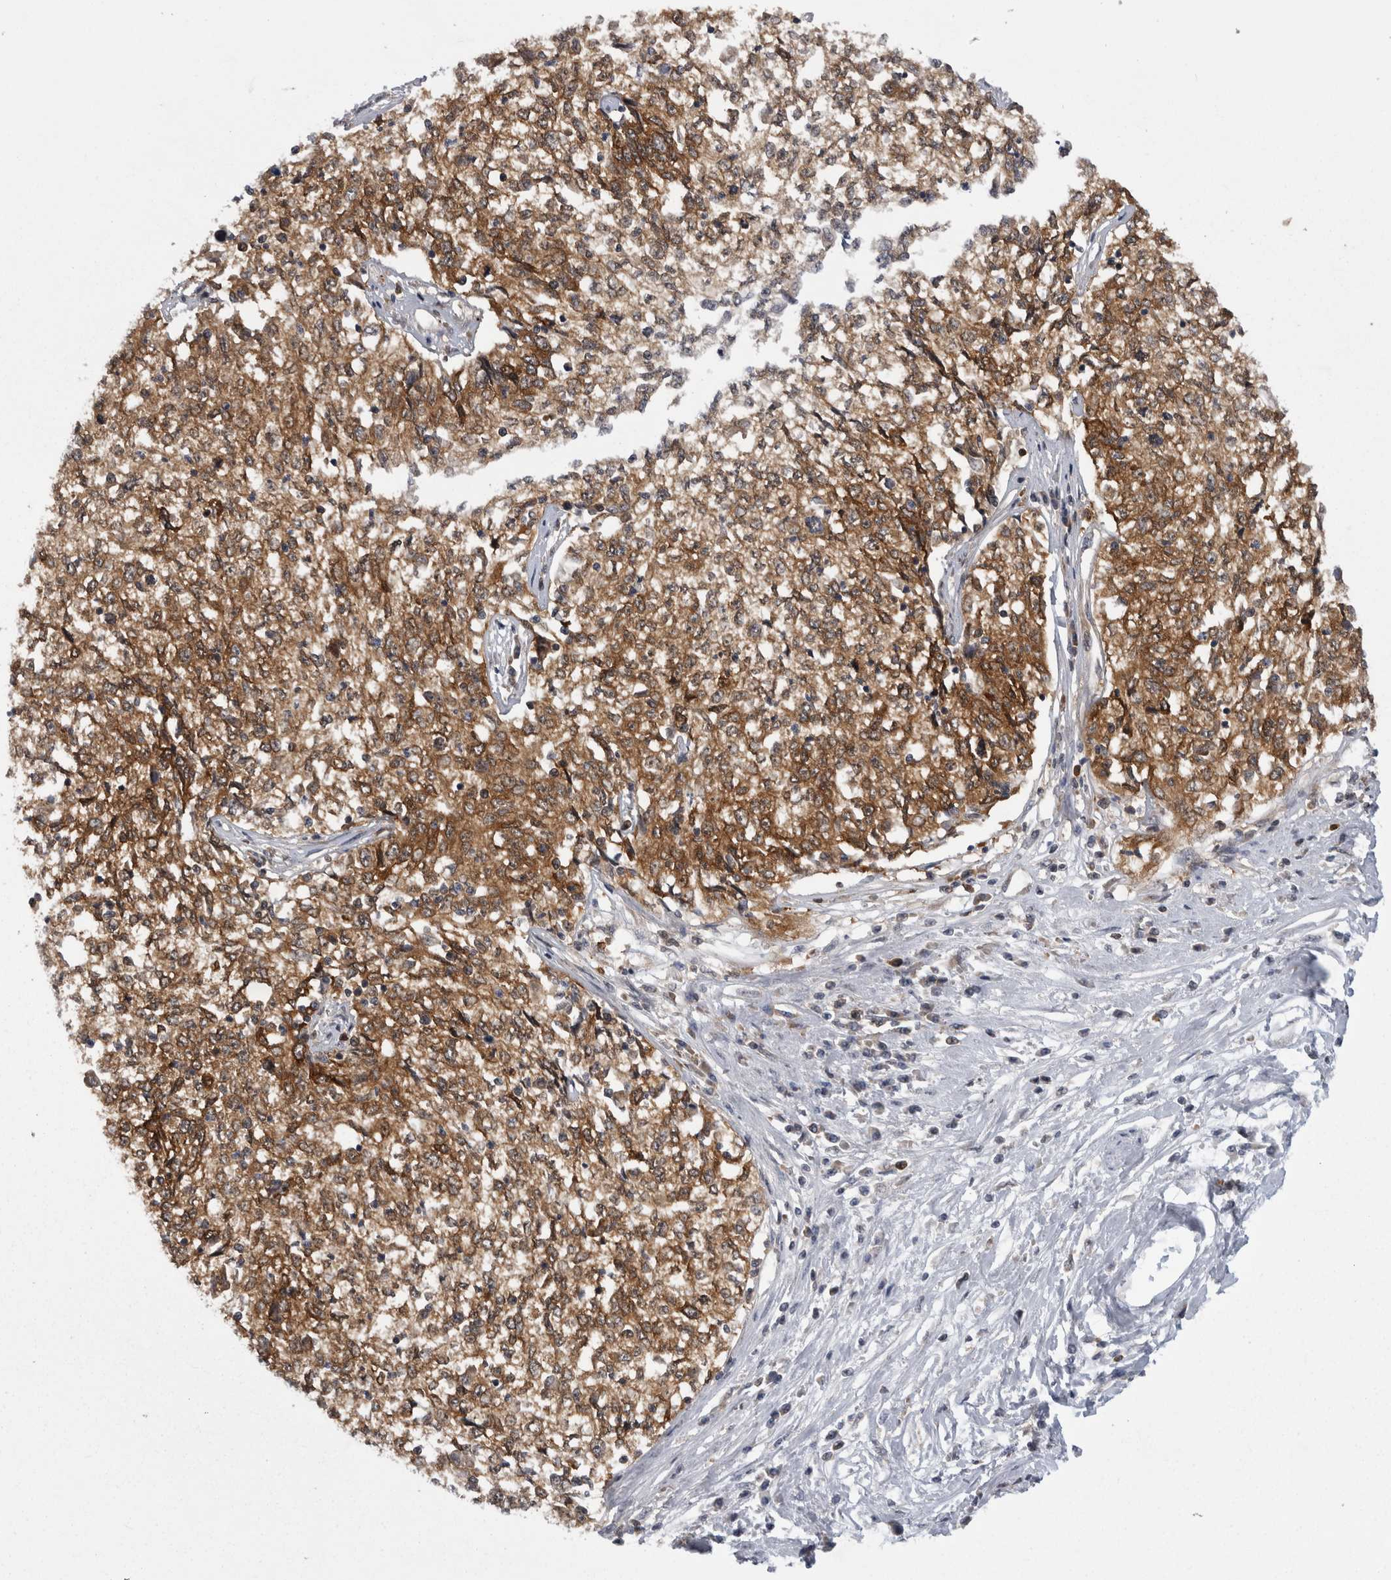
{"staining": {"intensity": "moderate", "quantity": ">75%", "location": "cytoplasmic/membranous"}, "tissue": "cervical cancer", "cell_type": "Tumor cells", "image_type": "cancer", "snomed": [{"axis": "morphology", "description": "Squamous cell carcinoma, NOS"}, {"axis": "topography", "description": "Cervix"}], "caption": "Cervical cancer (squamous cell carcinoma) was stained to show a protein in brown. There is medium levels of moderate cytoplasmic/membranous expression in approximately >75% of tumor cells.", "gene": "CACYBP", "patient": {"sex": "female", "age": 57}}